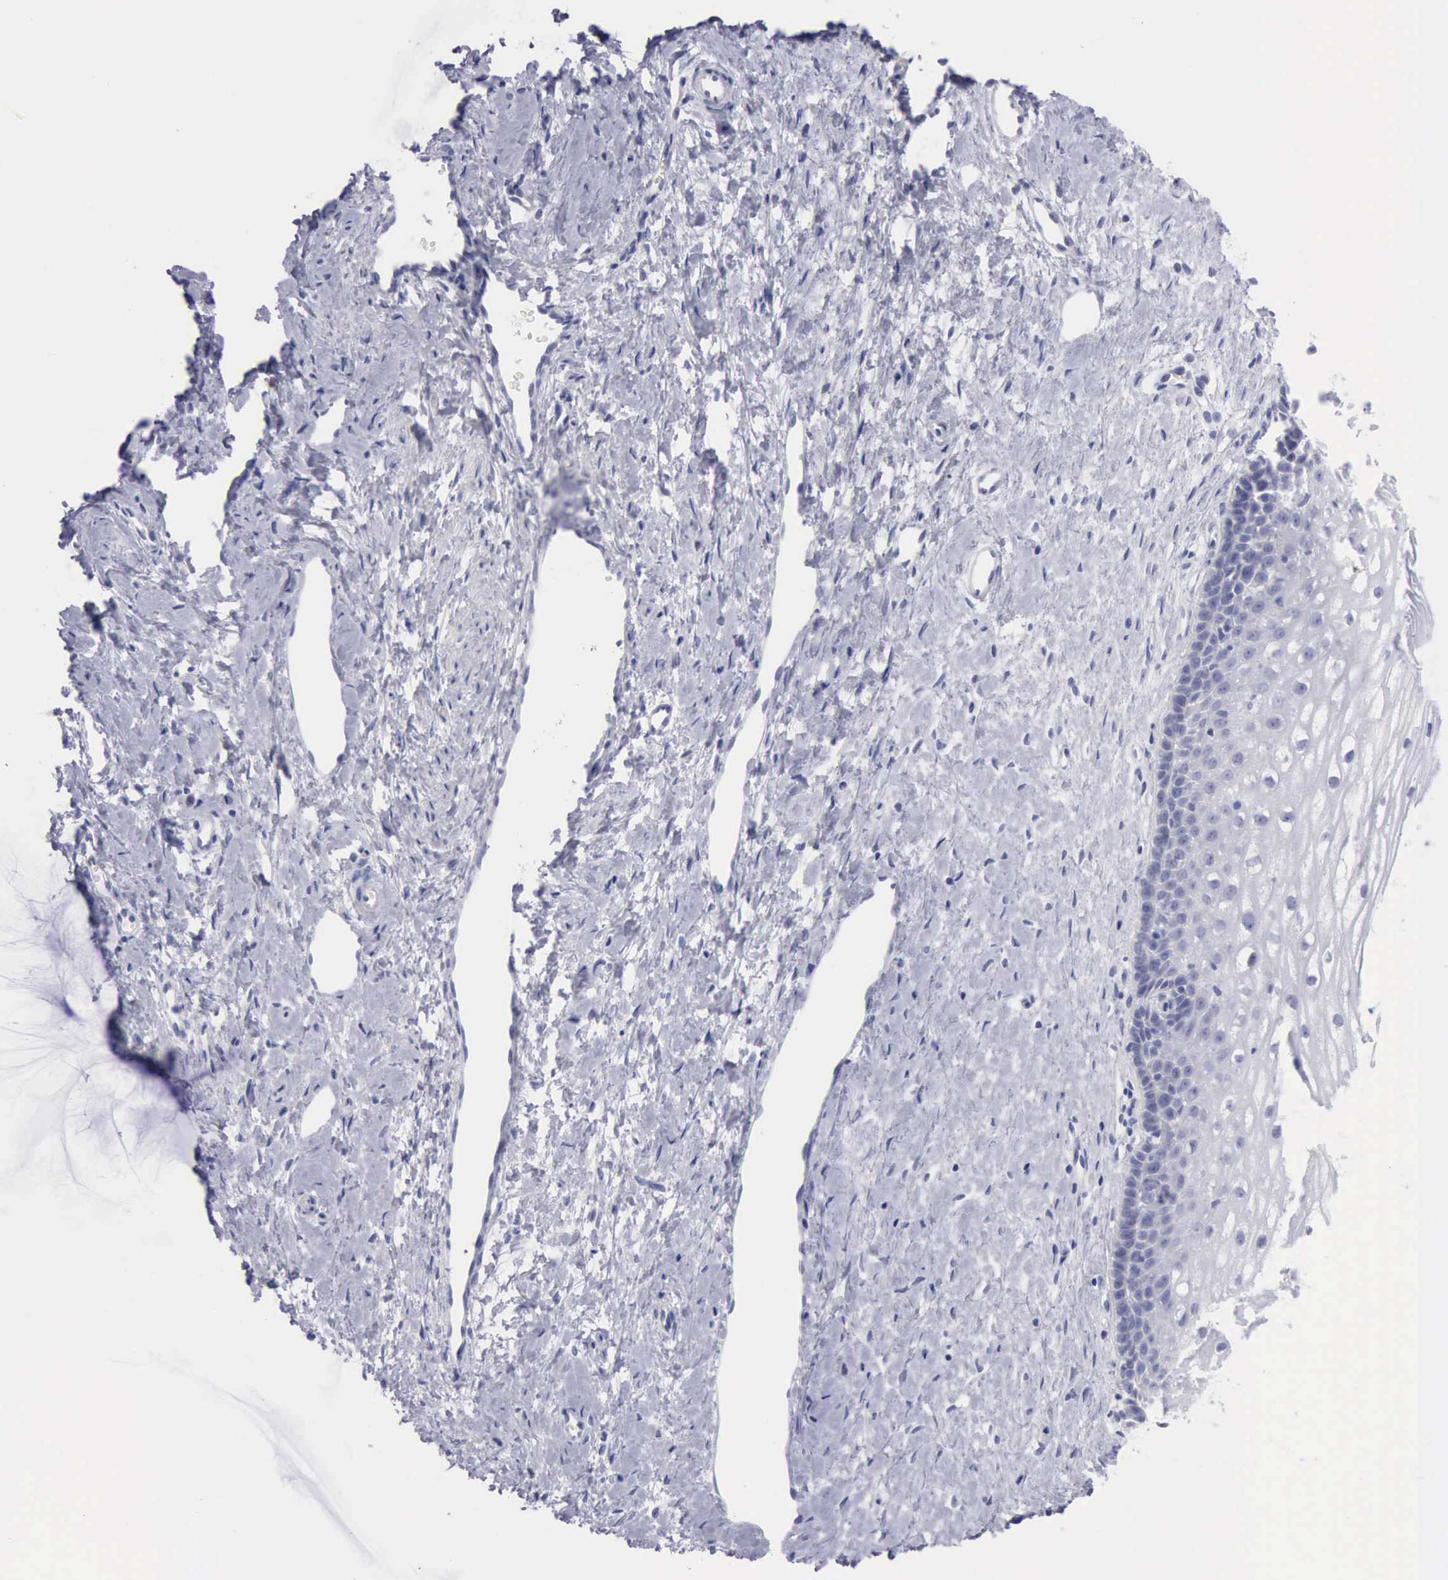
{"staining": {"intensity": "negative", "quantity": "none", "location": "none"}, "tissue": "cervix", "cell_type": "Glandular cells", "image_type": "normal", "snomed": [{"axis": "morphology", "description": "Normal tissue, NOS"}, {"axis": "topography", "description": "Cervix"}], "caption": "Human cervix stained for a protein using immunohistochemistry (IHC) shows no expression in glandular cells.", "gene": "ANGEL1", "patient": {"sex": "female", "age": 40}}